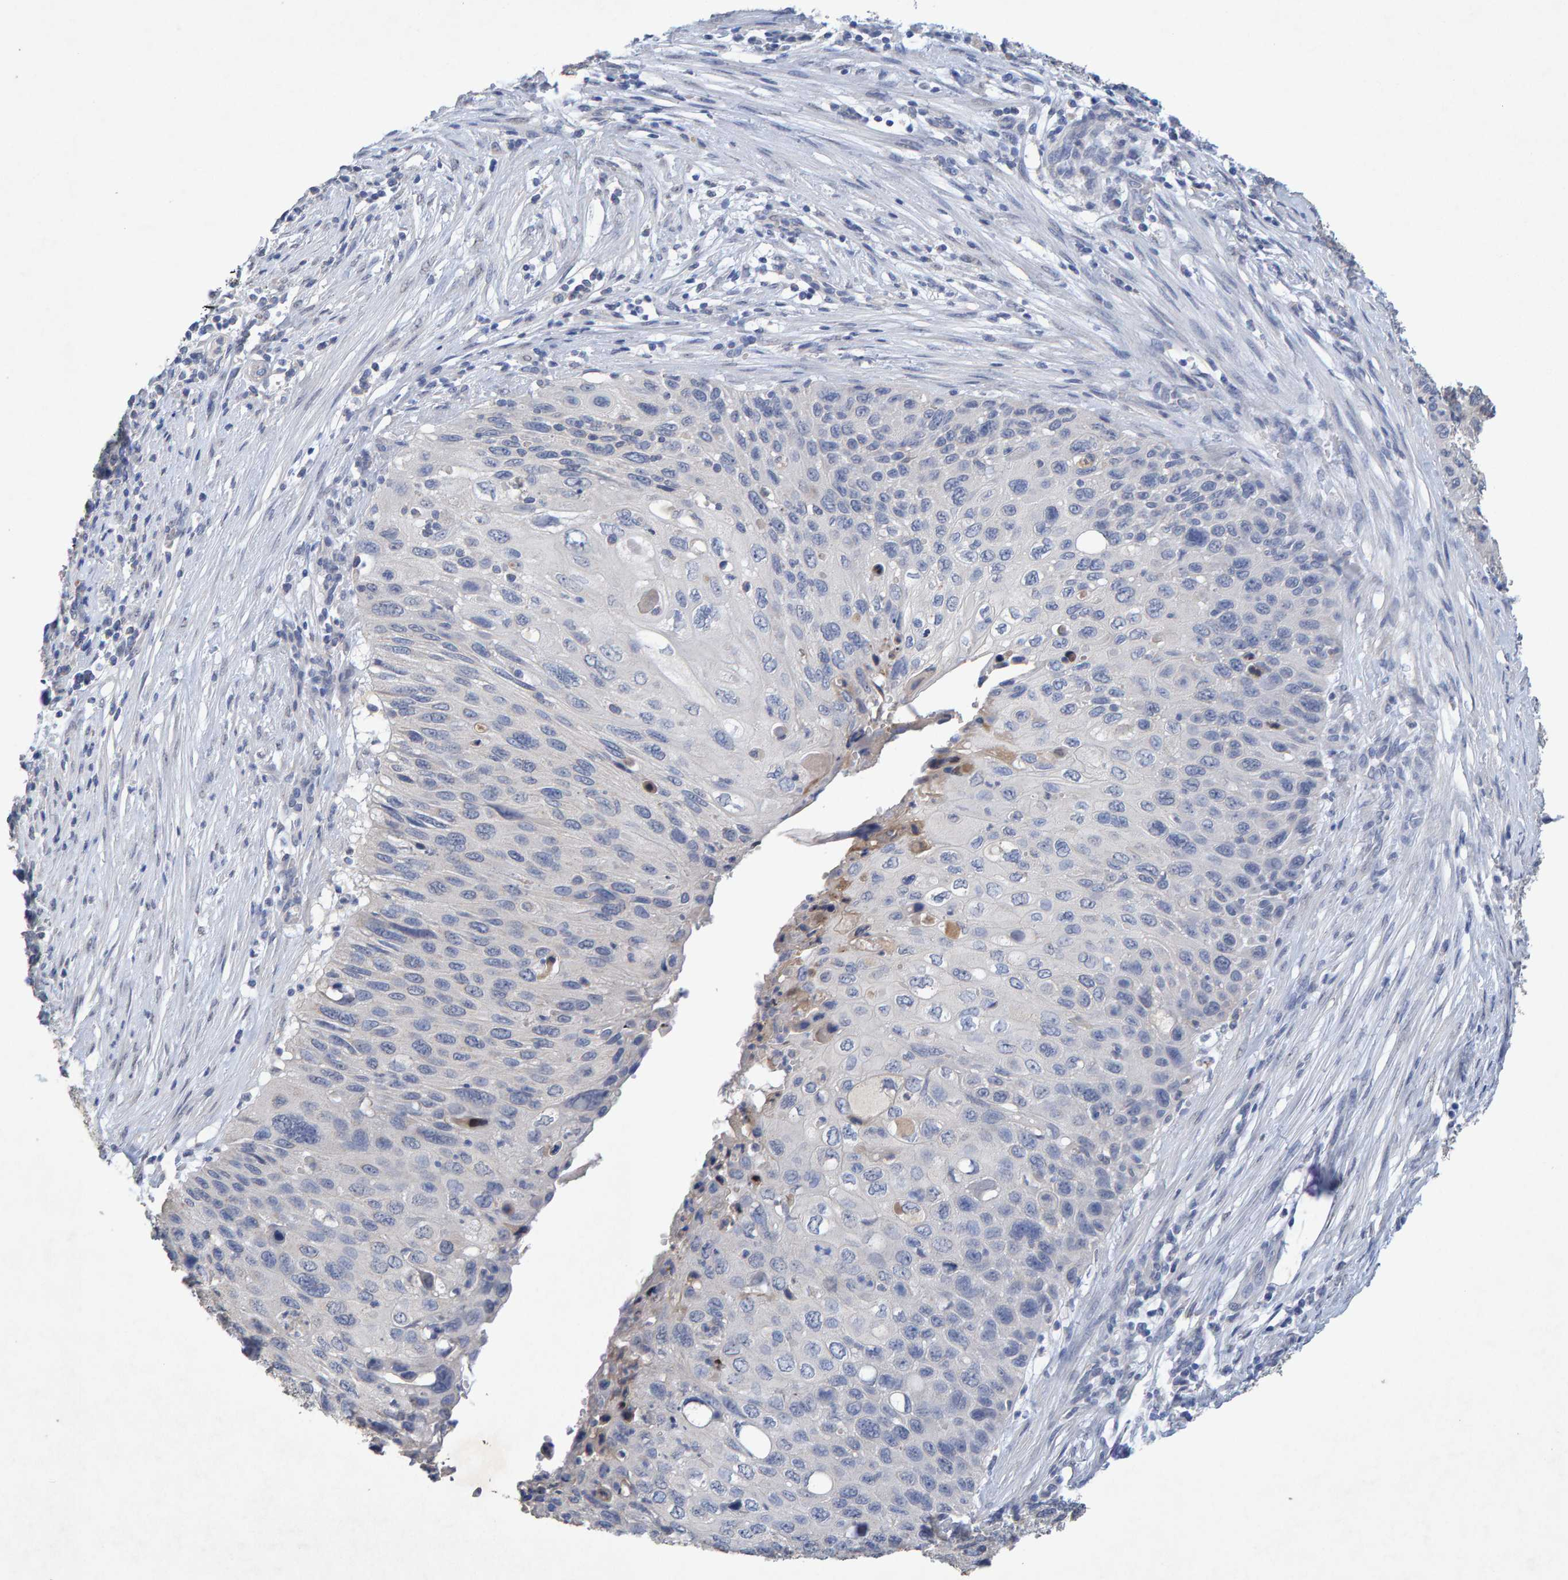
{"staining": {"intensity": "negative", "quantity": "none", "location": "none"}, "tissue": "cervical cancer", "cell_type": "Tumor cells", "image_type": "cancer", "snomed": [{"axis": "morphology", "description": "Squamous cell carcinoma, NOS"}, {"axis": "topography", "description": "Cervix"}], "caption": "Immunohistochemical staining of human squamous cell carcinoma (cervical) displays no significant expression in tumor cells.", "gene": "CTH", "patient": {"sex": "female", "age": 70}}